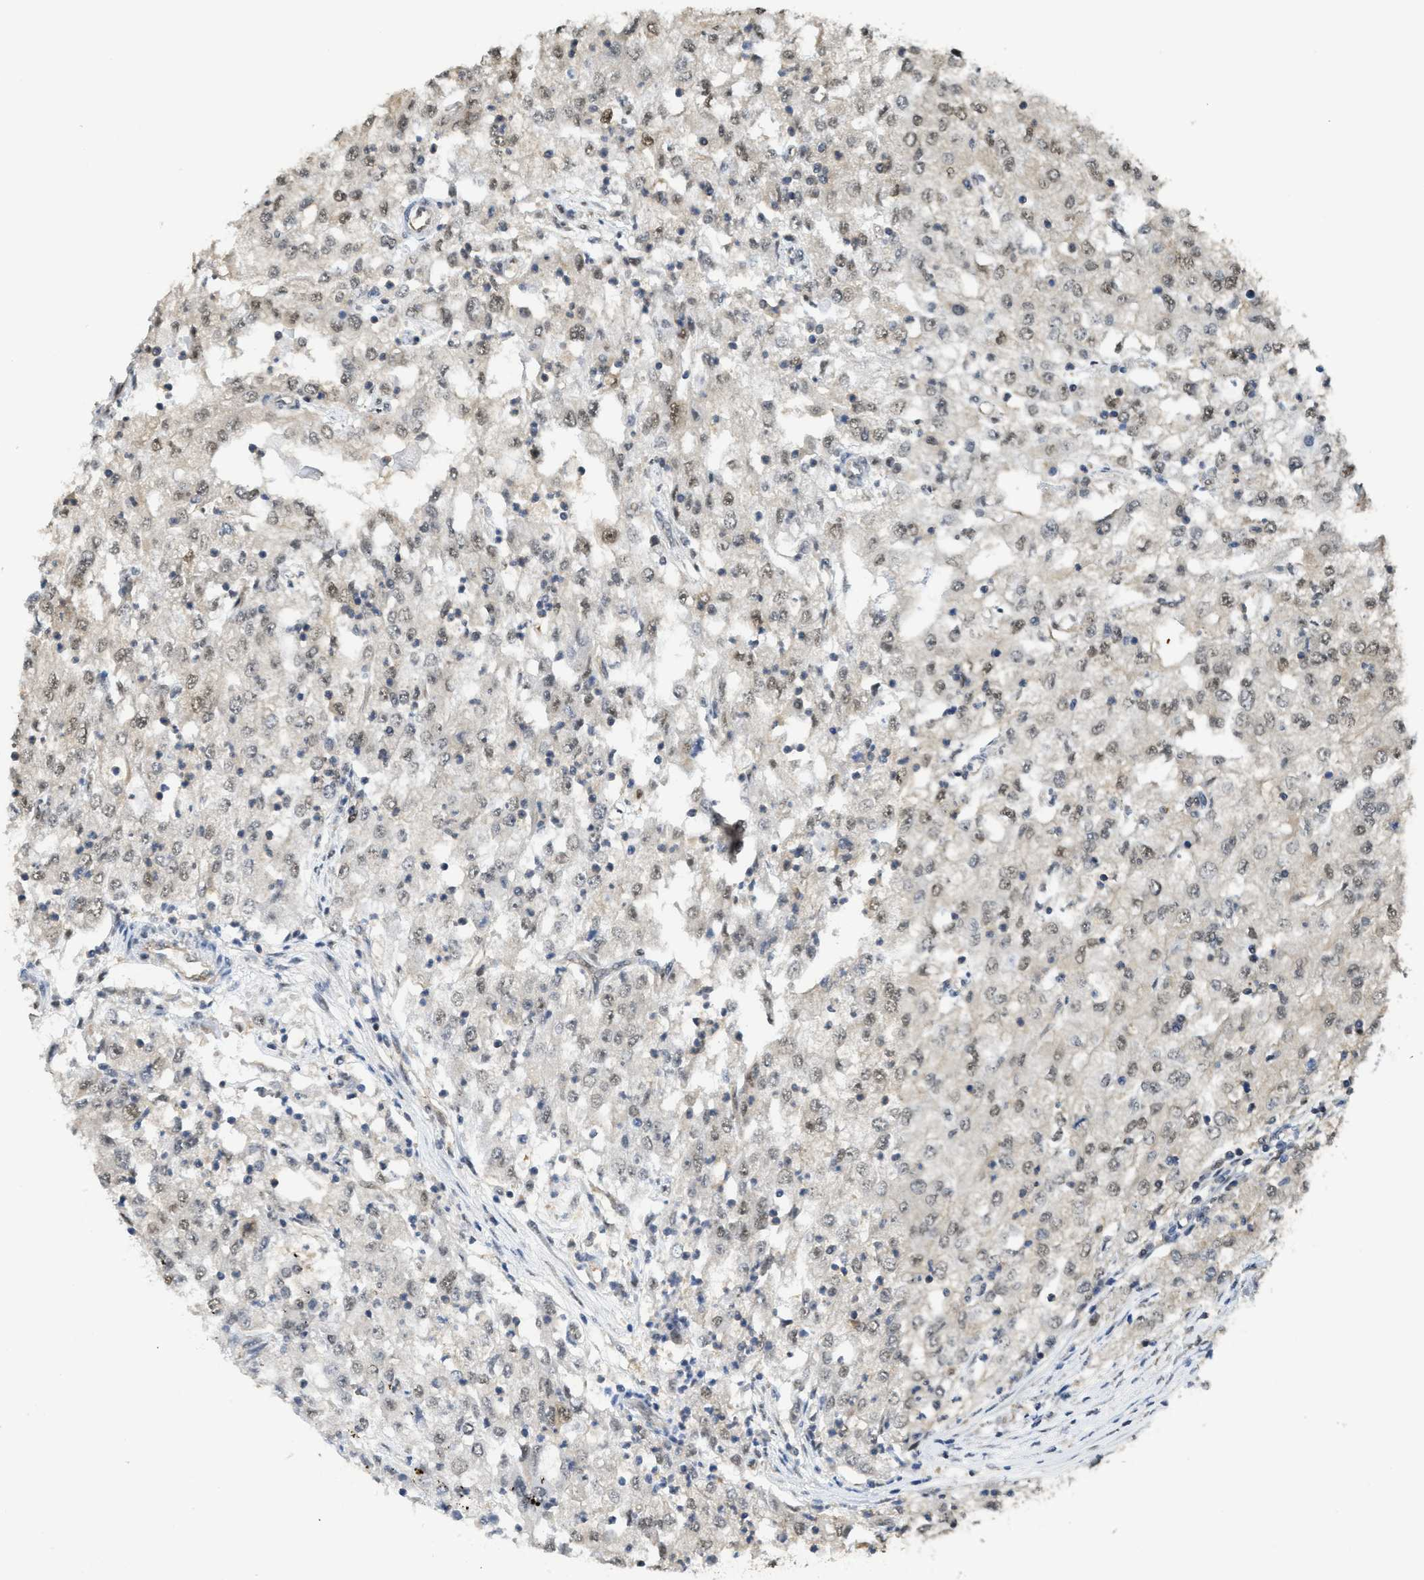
{"staining": {"intensity": "weak", "quantity": "25%-75%", "location": "nuclear"}, "tissue": "renal cancer", "cell_type": "Tumor cells", "image_type": "cancer", "snomed": [{"axis": "morphology", "description": "Adenocarcinoma, NOS"}, {"axis": "topography", "description": "Kidney"}], "caption": "Weak nuclear staining is seen in approximately 25%-75% of tumor cells in renal adenocarcinoma. (brown staining indicates protein expression, while blue staining denotes nuclei).", "gene": "PSMC5", "patient": {"sex": "female", "age": 54}}